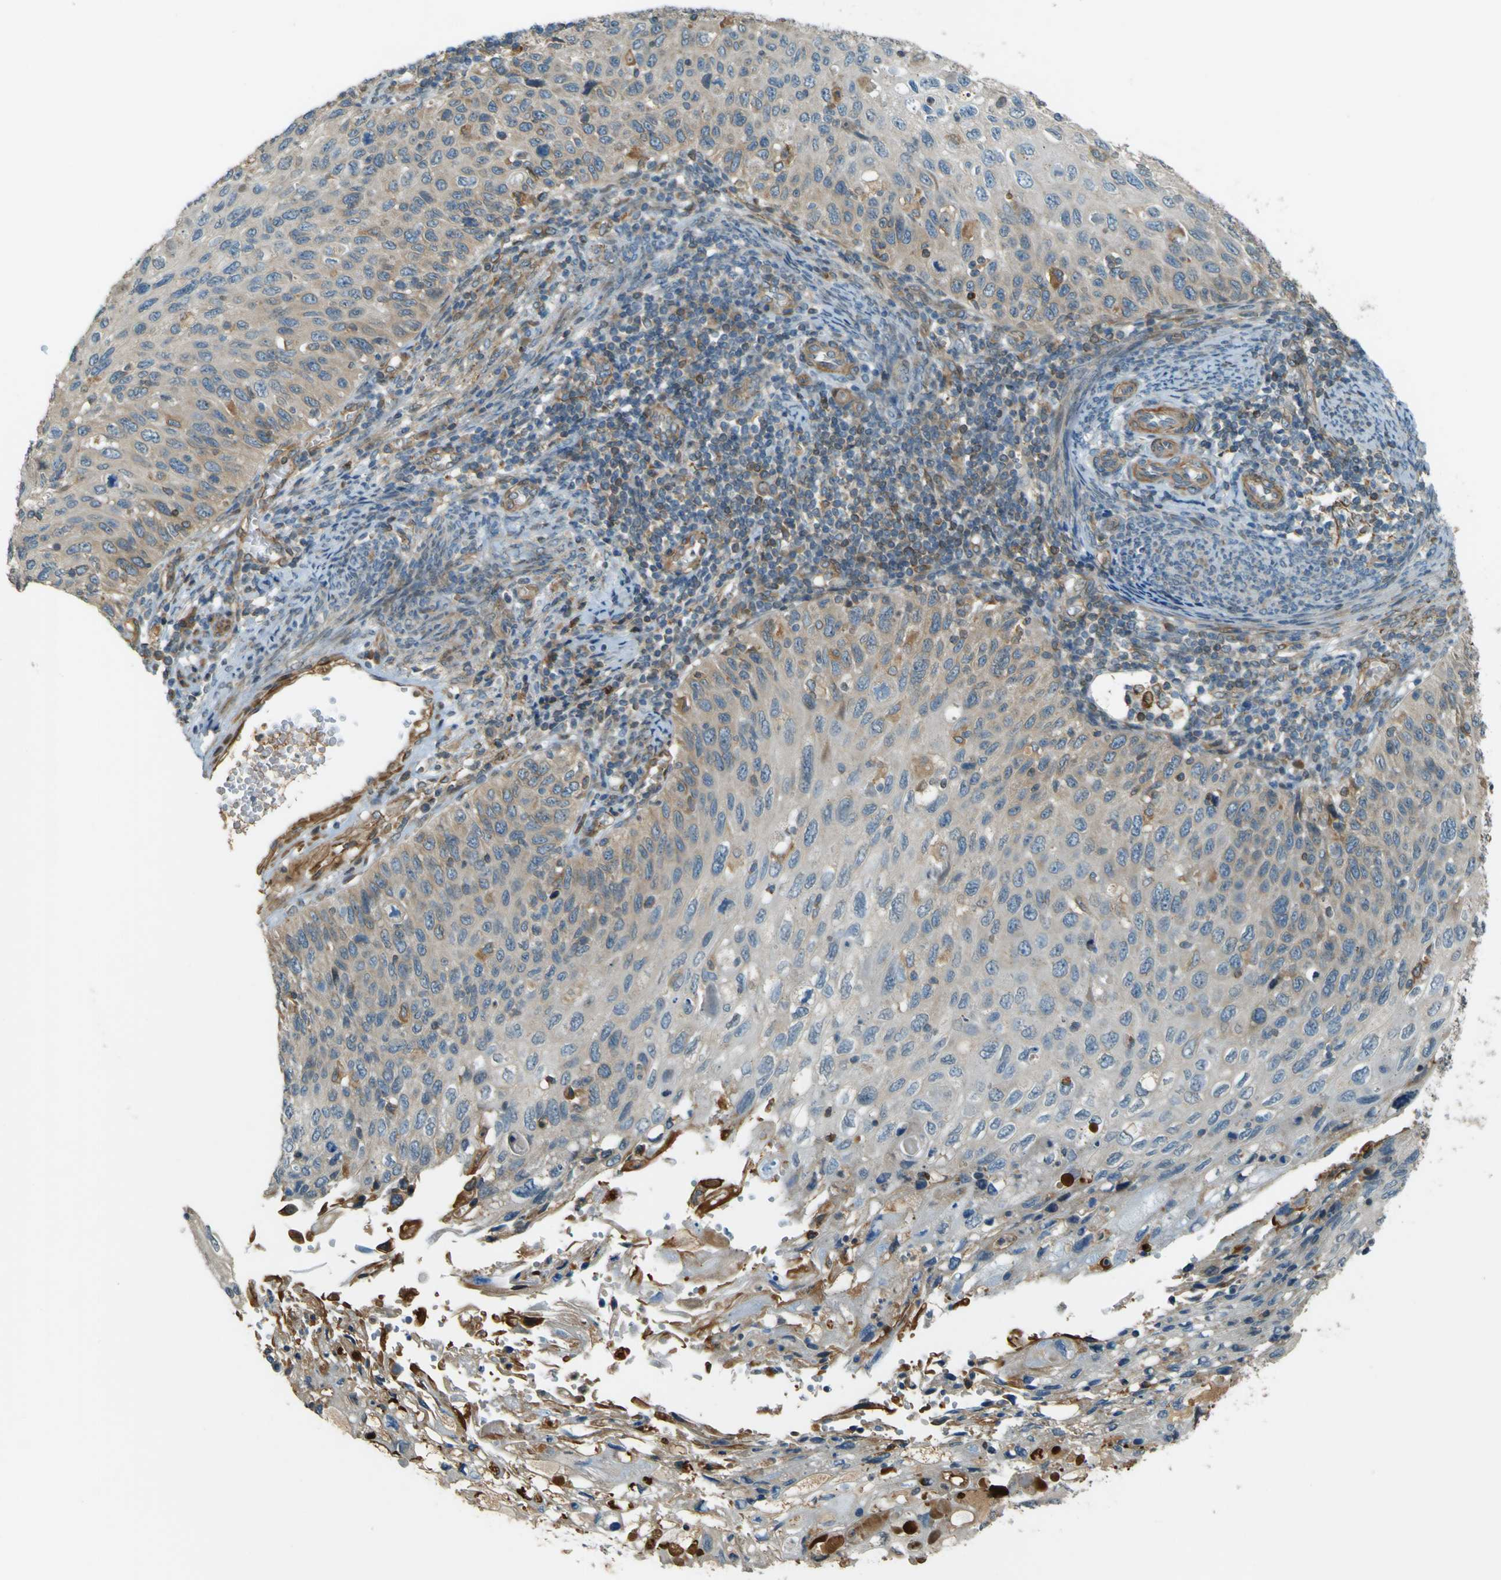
{"staining": {"intensity": "weak", "quantity": ">75%", "location": "cytoplasmic/membranous"}, "tissue": "cervical cancer", "cell_type": "Tumor cells", "image_type": "cancer", "snomed": [{"axis": "morphology", "description": "Squamous cell carcinoma, NOS"}, {"axis": "topography", "description": "Cervix"}], "caption": "Tumor cells demonstrate weak cytoplasmic/membranous positivity in approximately >75% of cells in cervical cancer (squamous cell carcinoma). (DAB (3,3'-diaminobenzidine) IHC, brown staining for protein, blue staining for nuclei).", "gene": "LPCAT1", "patient": {"sex": "female", "age": 70}}